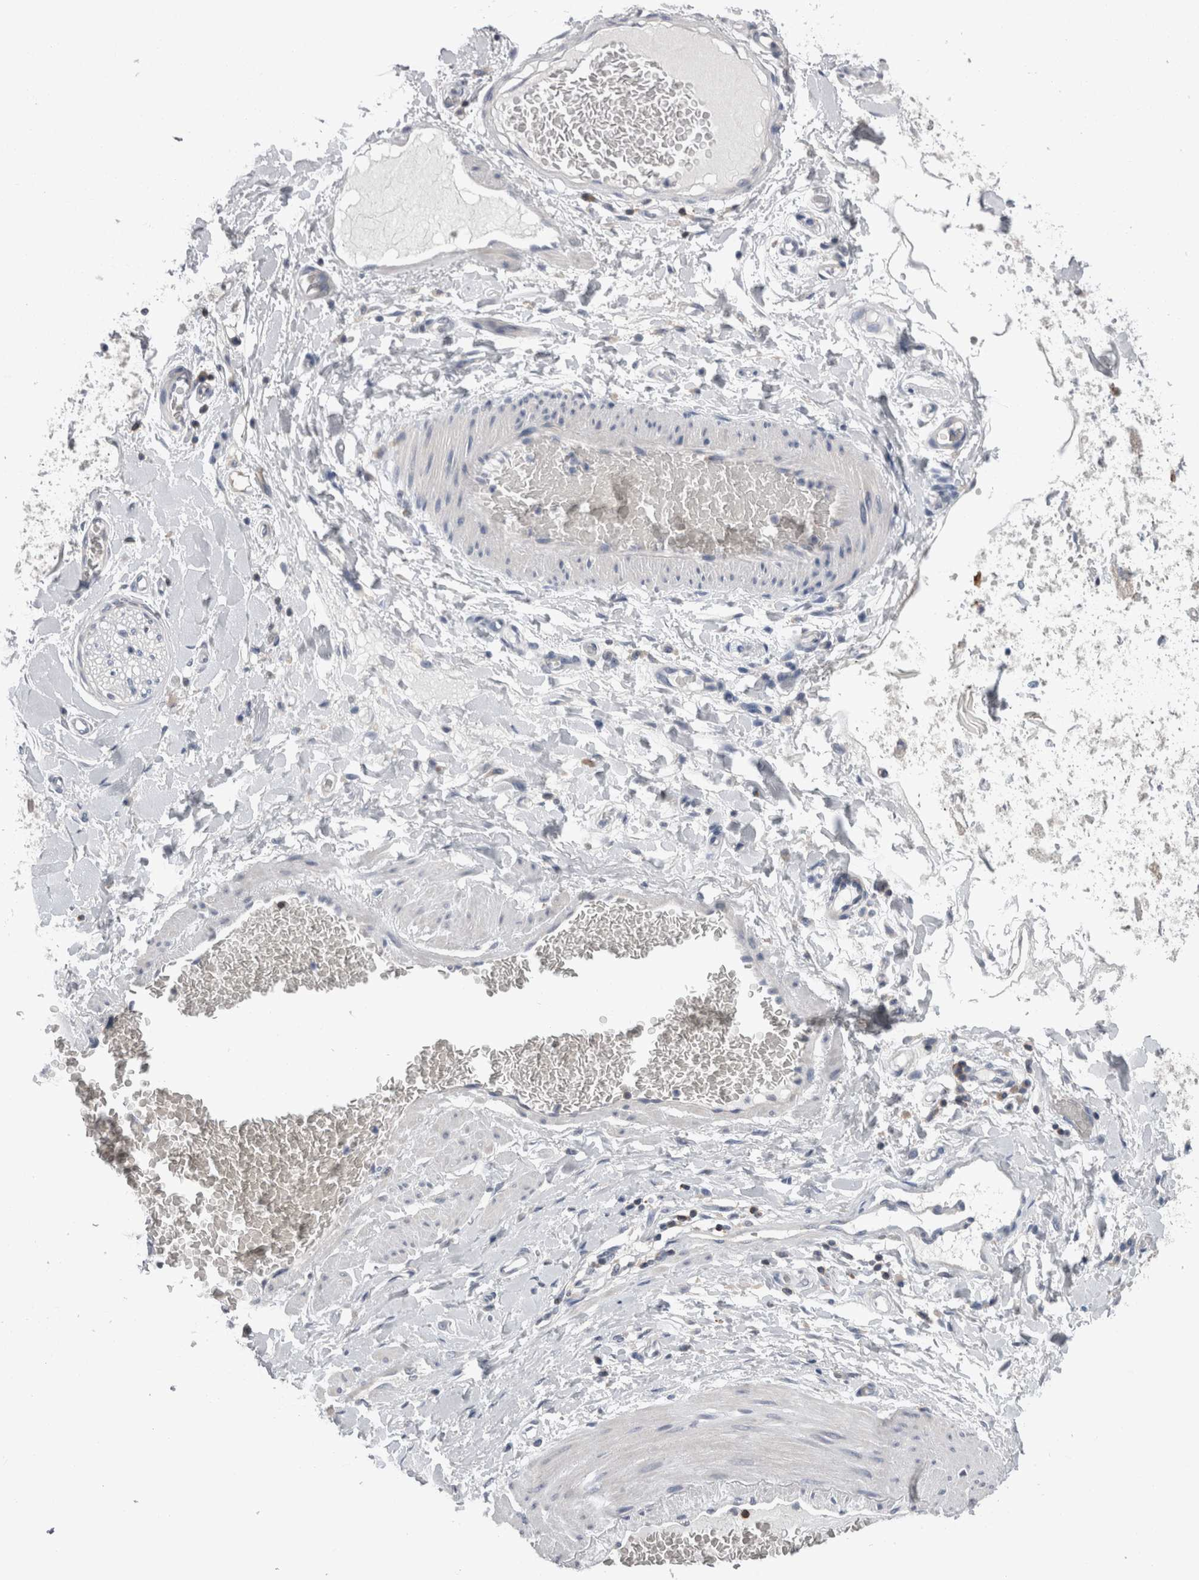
{"staining": {"intensity": "negative", "quantity": "none", "location": "none"}, "tissue": "adipose tissue", "cell_type": "Adipocytes", "image_type": "normal", "snomed": [{"axis": "morphology", "description": "Normal tissue, NOS"}, {"axis": "morphology", "description": "Adenocarcinoma, NOS"}, {"axis": "topography", "description": "Esophagus"}], "caption": "Benign adipose tissue was stained to show a protein in brown. There is no significant expression in adipocytes.", "gene": "DCTN6", "patient": {"sex": "male", "age": 62}}